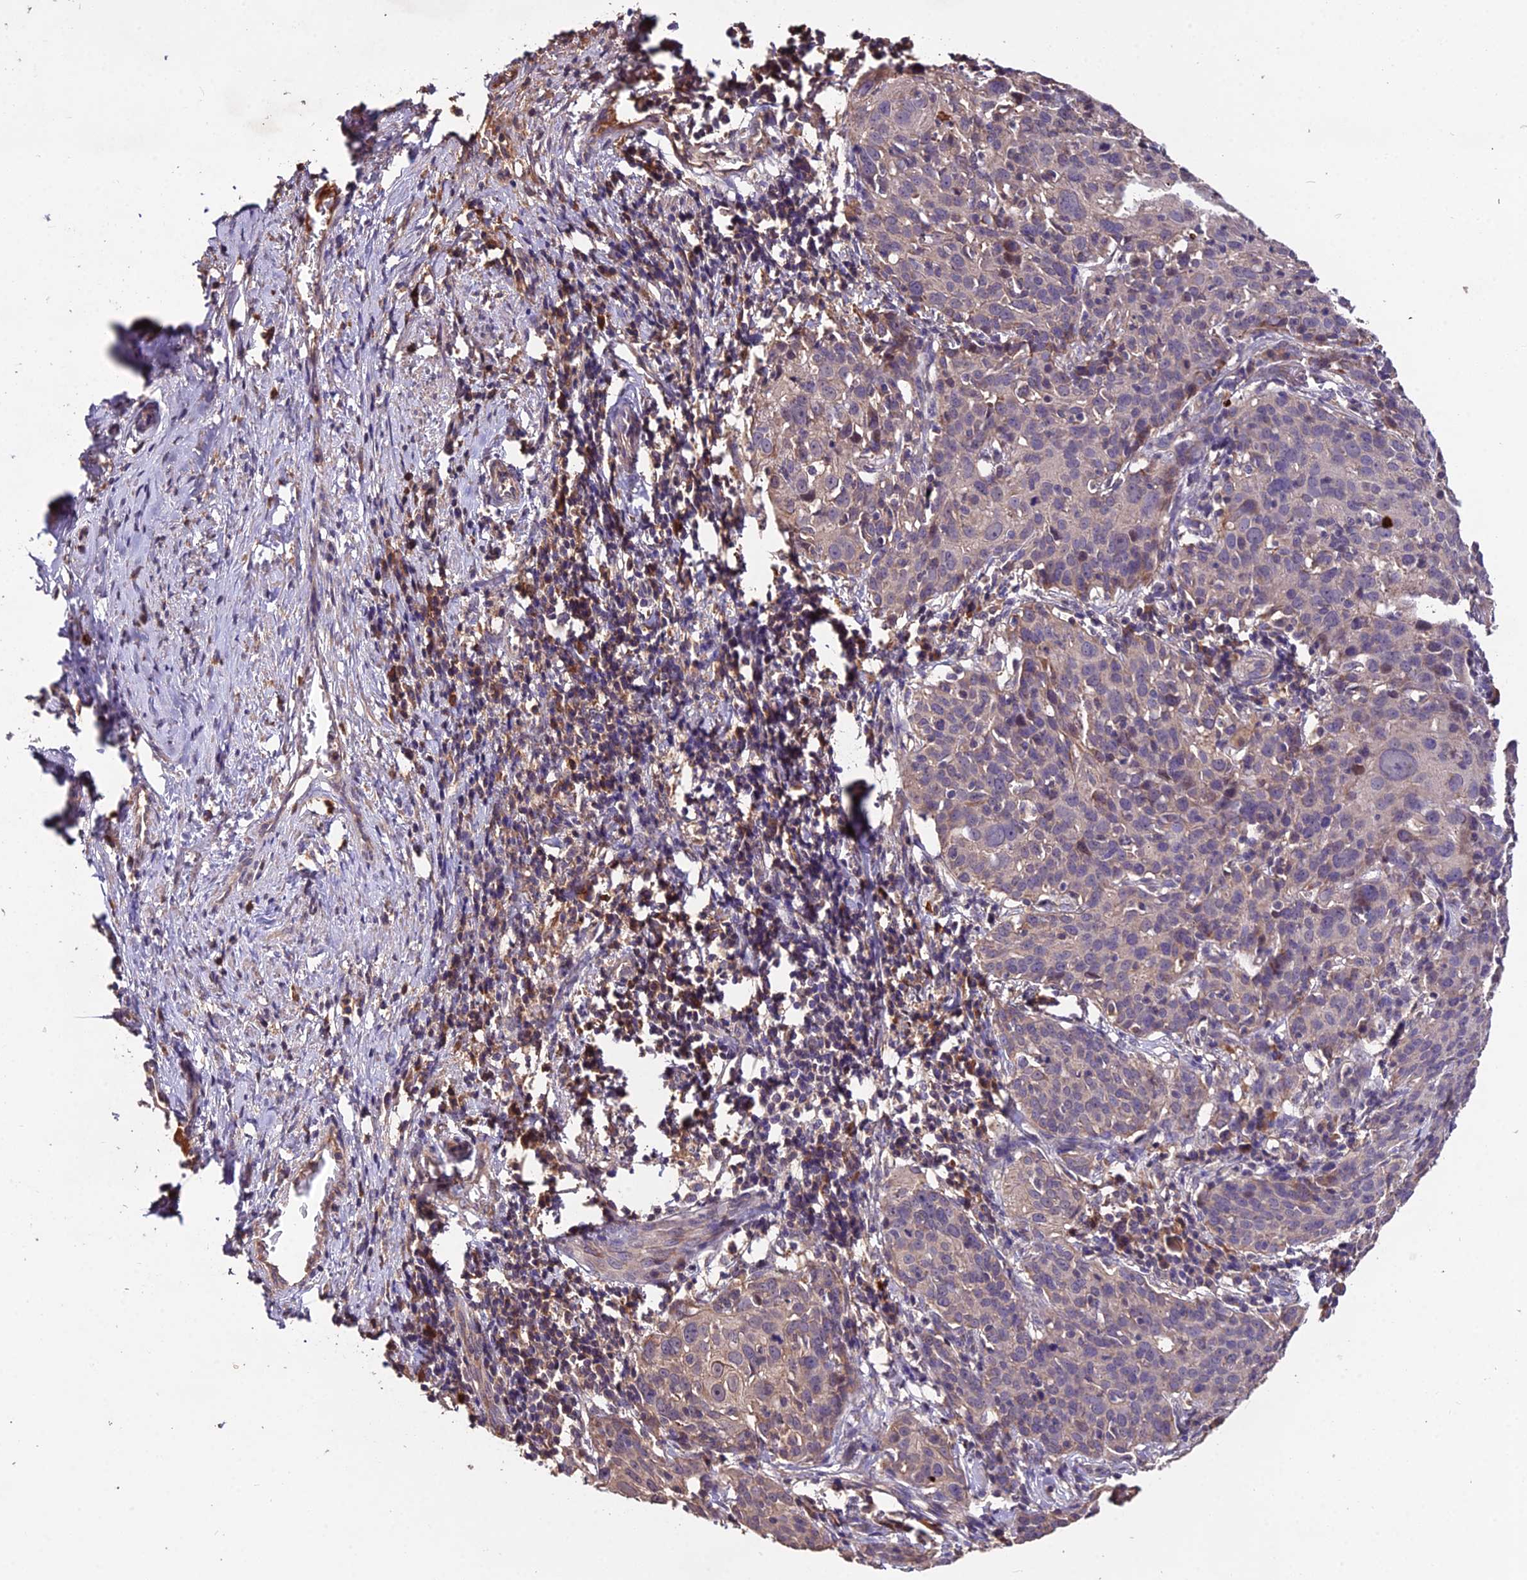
{"staining": {"intensity": "weak", "quantity": "<25%", "location": "cytoplasmic/membranous"}, "tissue": "cervical cancer", "cell_type": "Tumor cells", "image_type": "cancer", "snomed": [{"axis": "morphology", "description": "Squamous cell carcinoma, NOS"}, {"axis": "topography", "description": "Cervix"}], "caption": "Tumor cells show no significant positivity in squamous cell carcinoma (cervical).", "gene": "KCTD16", "patient": {"sex": "female", "age": 50}}